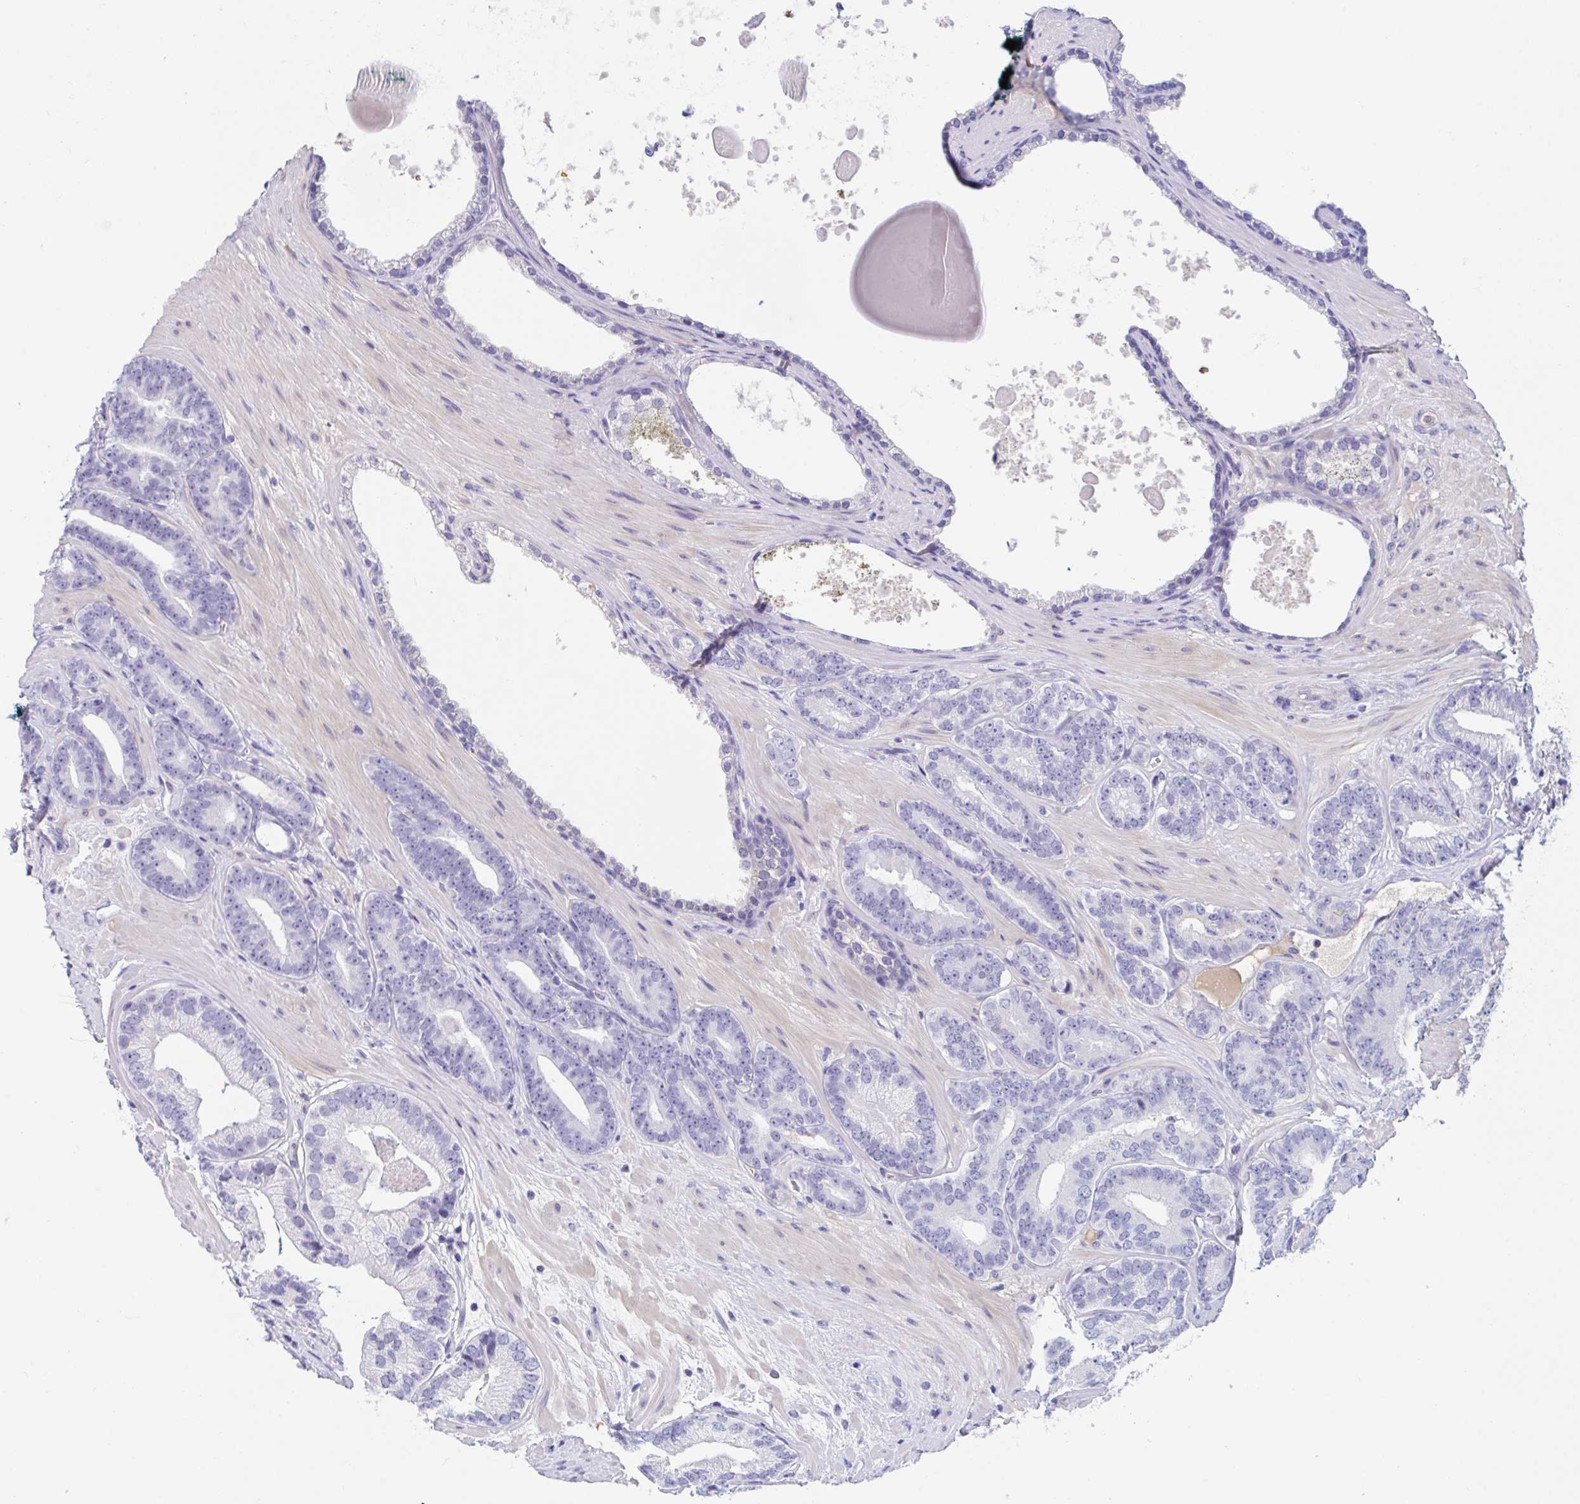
{"staining": {"intensity": "negative", "quantity": "none", "location": "none"}, "tissue": "prostate cancer", "cell_type": "Tumor cells", "image_type": "cancer", "snomed": [{"axis": "morphology", "description": "Adenocarcinoma, Low grade"}, {"axis": "topography", "description": "Prostate"}], "caption": "Adenocarcinoma (low-grade) (prostate) stained for a protein using immunohistochemistry (IHC) displays no positivity tumor cells.", "gene": "MS4A14", "patient": {"sex": "male", "age": 61}}